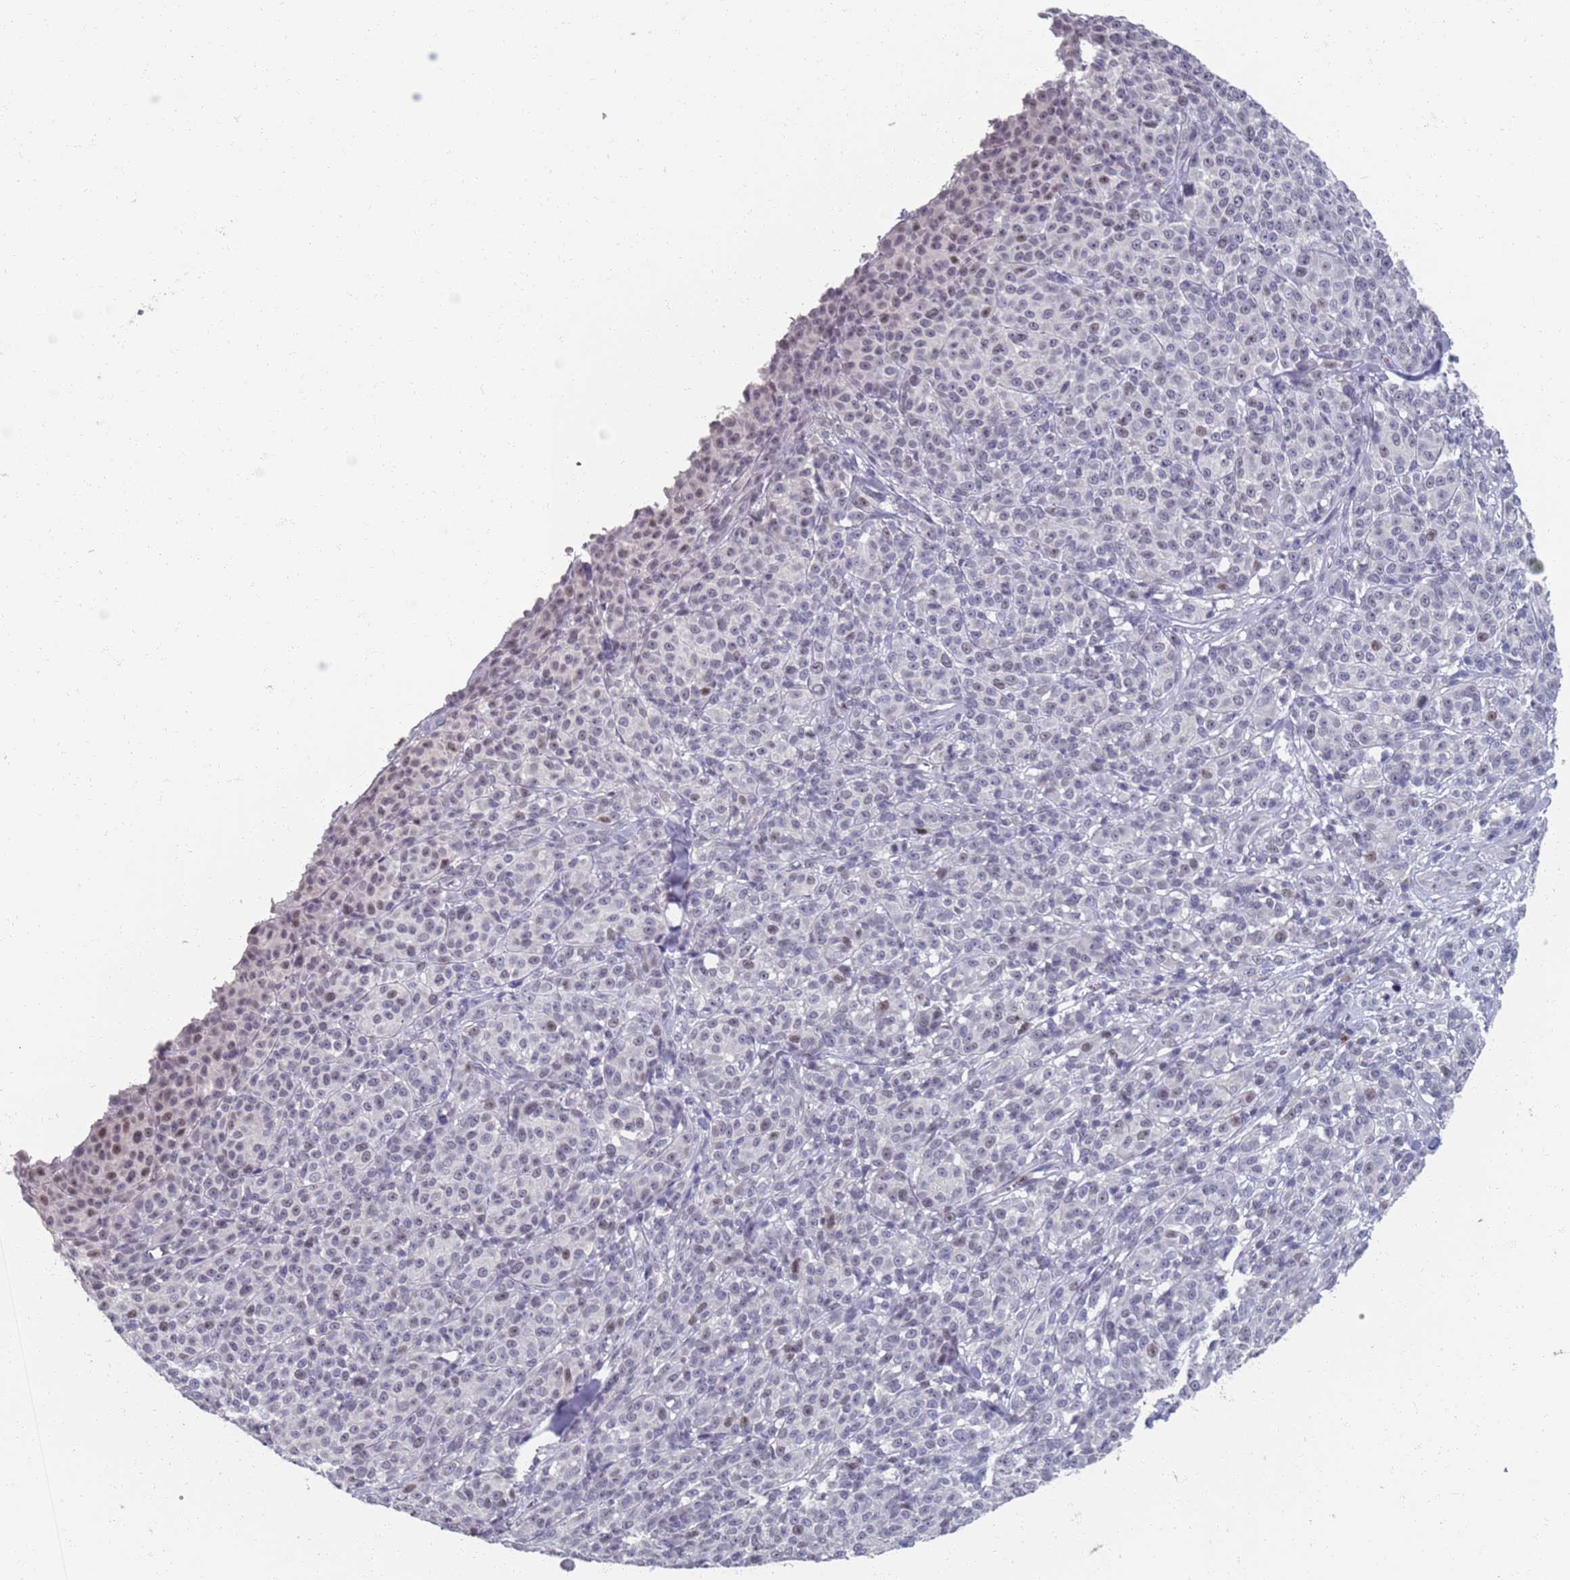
{"staining": {"intensity": "weak", "quantity": "<25%", "location": "nuclear"}, "tissue": "melanoma", "cell_type": "Tumor cells", "image_type": "cancer", "snomed": [{"axis": "morphology", "description": "Normal tissue, NOS"}, {"axis": "morphology", "description": "Malignant melanoma, NOS"}, {"axis": "topography", "description": "Skin"}], "caption": "Tumor cells are negative for protein expression in human malignant melanoma. Brightfield microscopy of immunohistochemistry (IHC) stained with DAB (3,3'-diaminobenzidine) (brown) and hematoxylin (blue), captured at high magnification.", "gene": "SAMD1", "patient": {"sex": "female", "age": 34}}